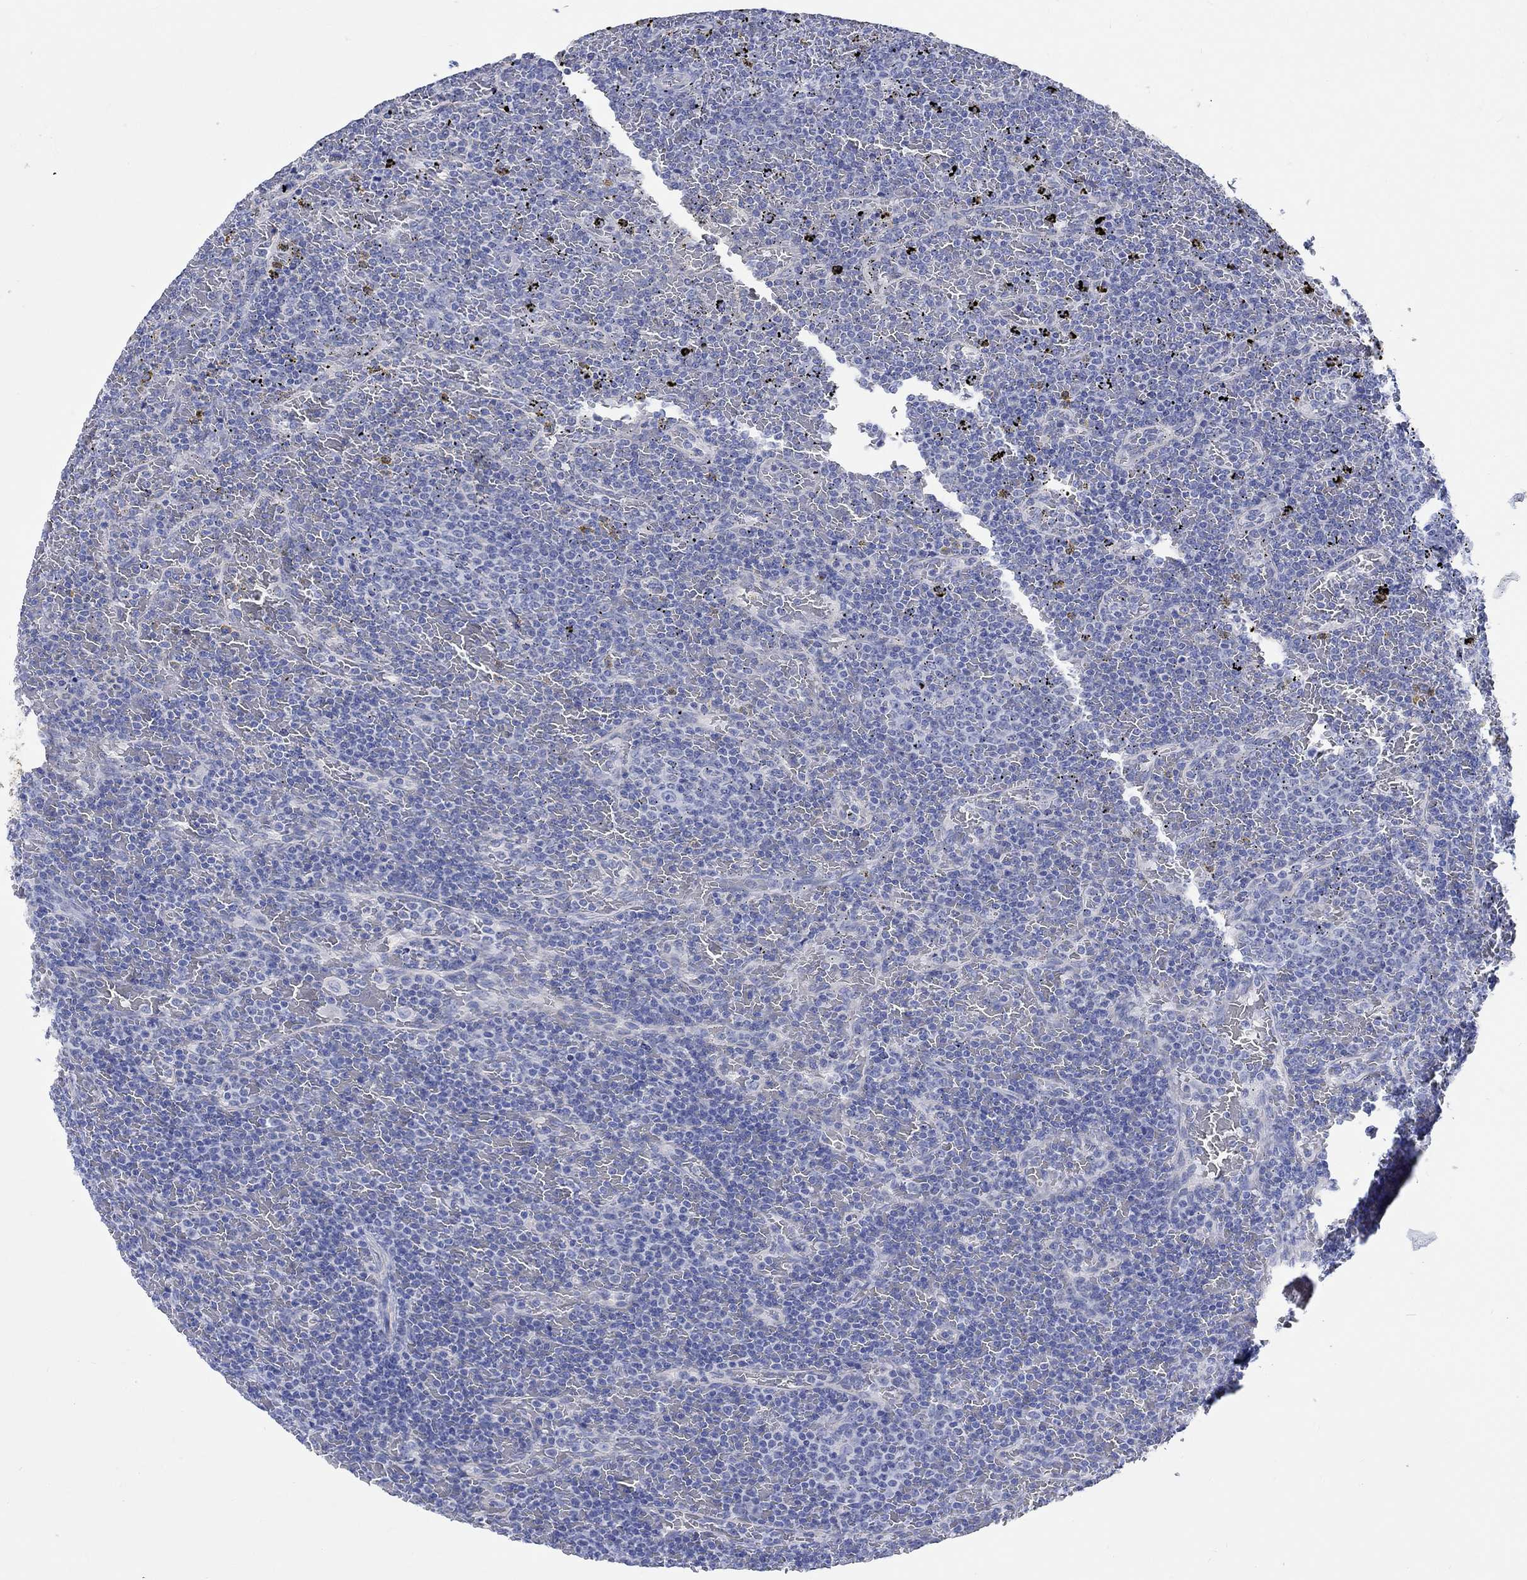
{"staining": {"intensity": "negative", "quantity": "none", "location": "none"}, "tissue": "lymphoma", "cell_type": "Tumor cells", "image_type": "cancer", "snomed": [{"axis": "morphology", "description": "Malignant lymphoma, non-Hodgkin's type, Low grade"}, {"axis": "topography", "description": "Spleen"}], "caption": "This is an IHC image of human malignant lymphoma, non-Hodgkin's type (low-grade). There is no staining in tumor cells.", "gene": "CPLX2", "patient": {"sex": "female", "age": 77}}